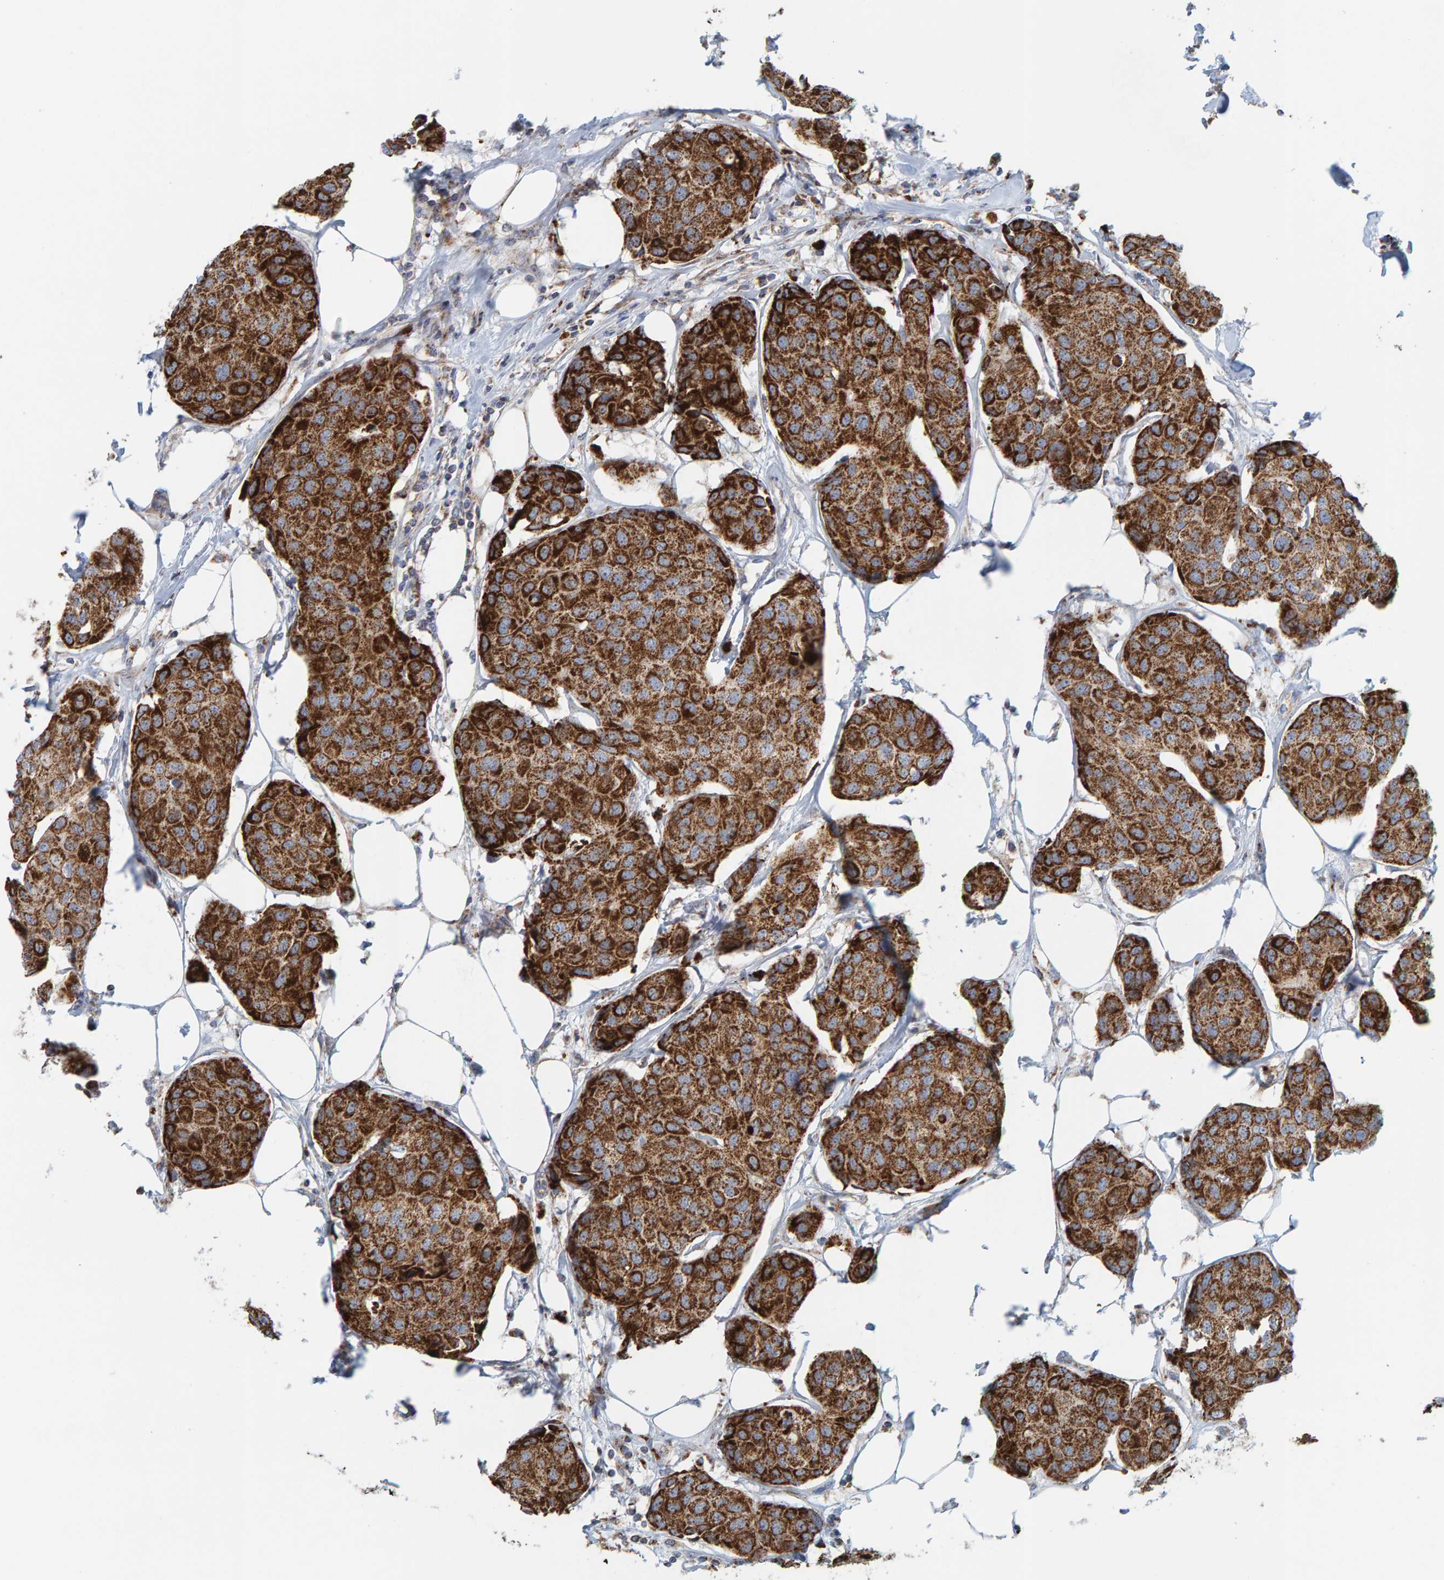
{"staining": {"intensity": "strong", "quantity": ">75%", "location": "cytoplasmic/membranous"}, "tissue": "breast cancer", "cell_type": "Tumor cells", "image_type": "cancer", "snomed": [{"axis": "morphology", "description": "Duct carcinoma"}, {"axis": "topography", "description": "Breast"}], "caption": "Invasive ductal carcinoma (breast) stained with DAB (3,3'-diaminobenzidine) immunohistochemistry (IHC) demonstrates high levels of strong cytoplasmic/membranous staining in approximately >75% of tumor cells.", "gene": "B9D1", "patient": {"sex": "female", "age": 80}}